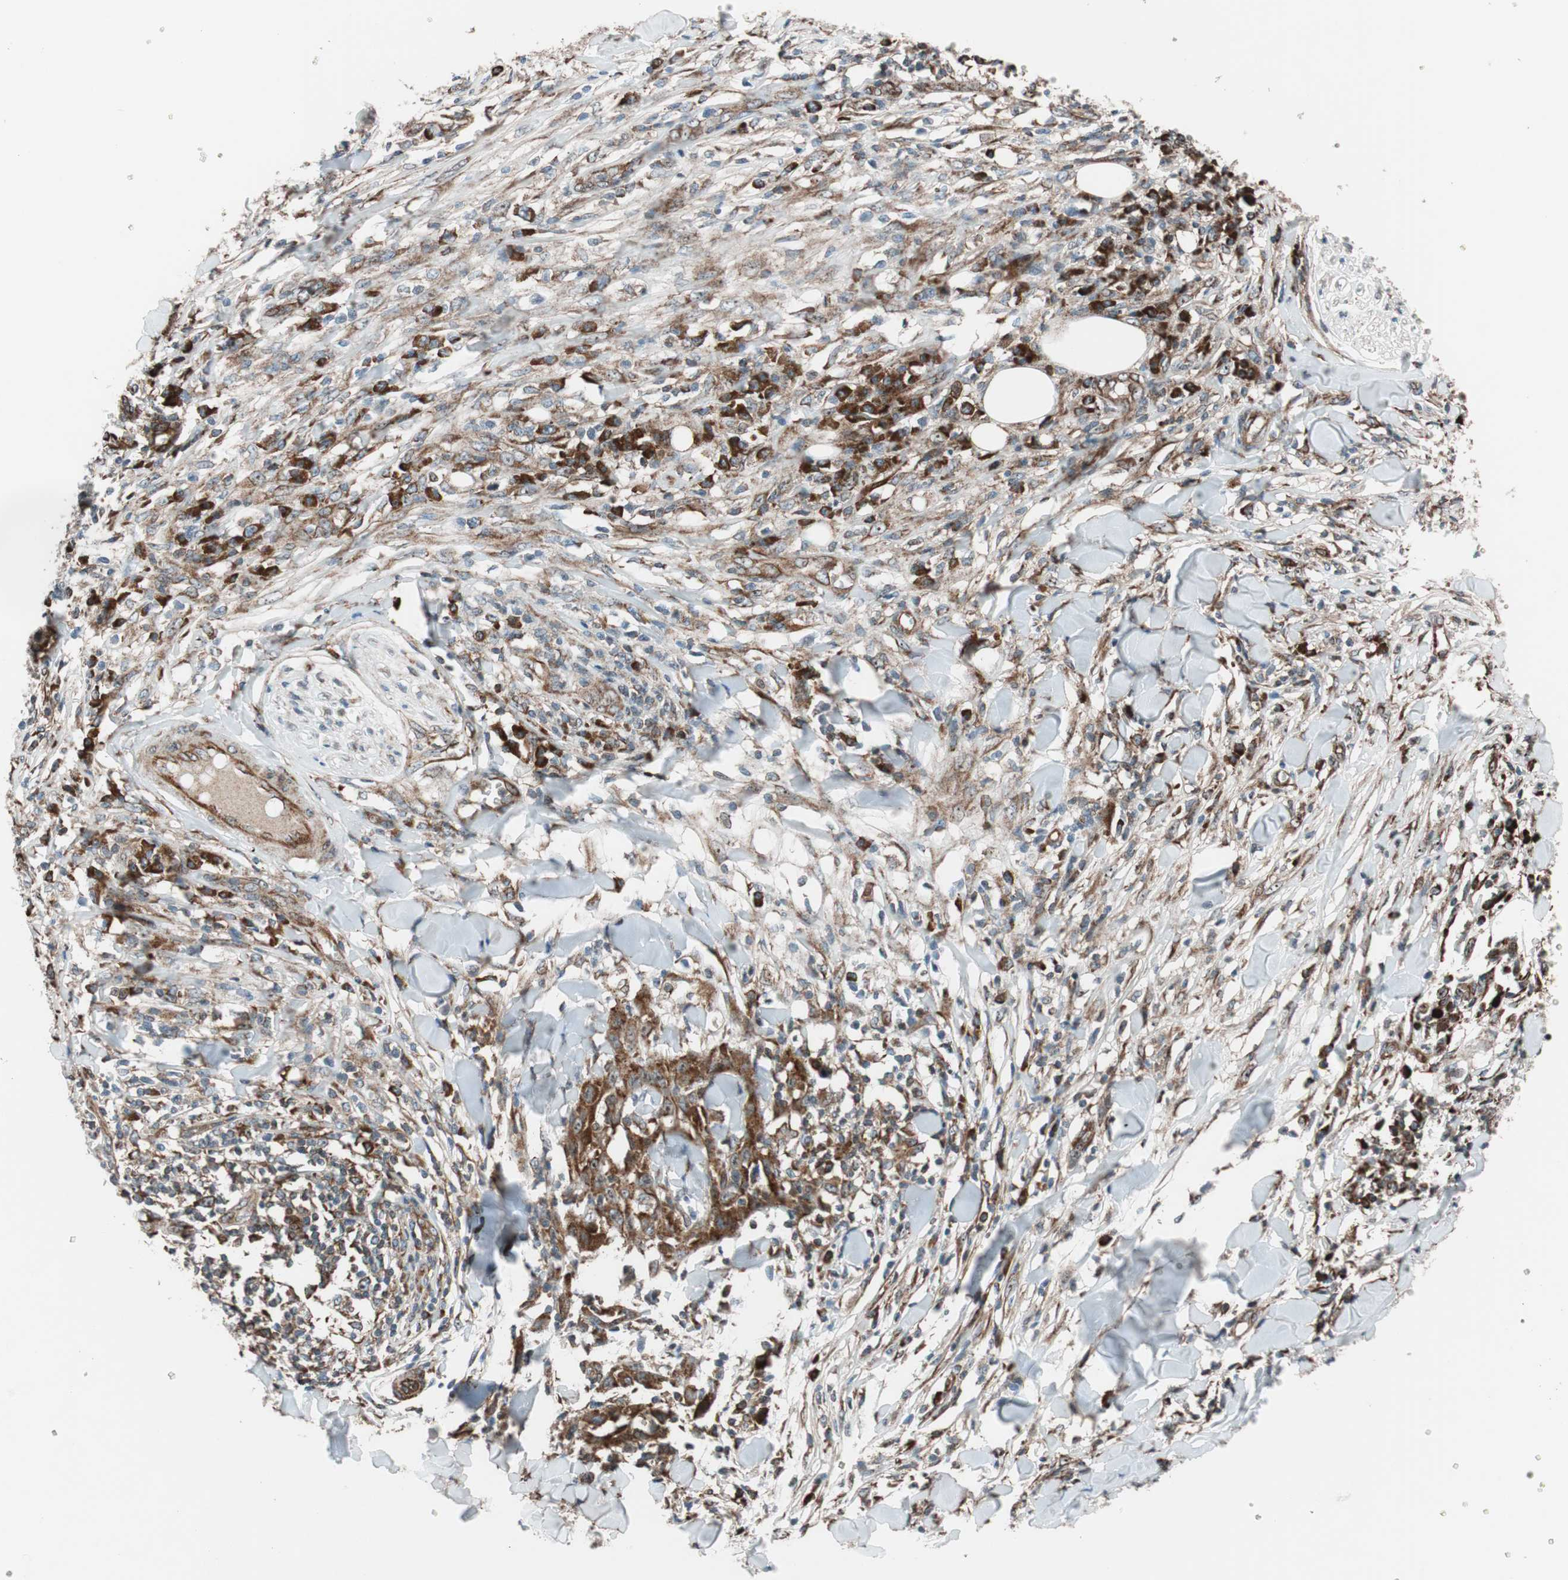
{"staining": {"intensity": "strong", "quantity": ">75%", "location": "cytoplasmic/membranous"}, "tissue": "skin cancer", "cell_type": "Tumor cells", "image_type": "cancer", "snomed": [{"axis": "morphology", "description": "Squamous cell carcinoma, NOS"}, {"axis": "topography", "description": "Skin"}], "caption": "Skin squamous cell carcinoma stained with a protein marker exhibits strong staining in tumor cells.", "gene": "CCL14", "patient": {"sex": "male", "age": 24}}